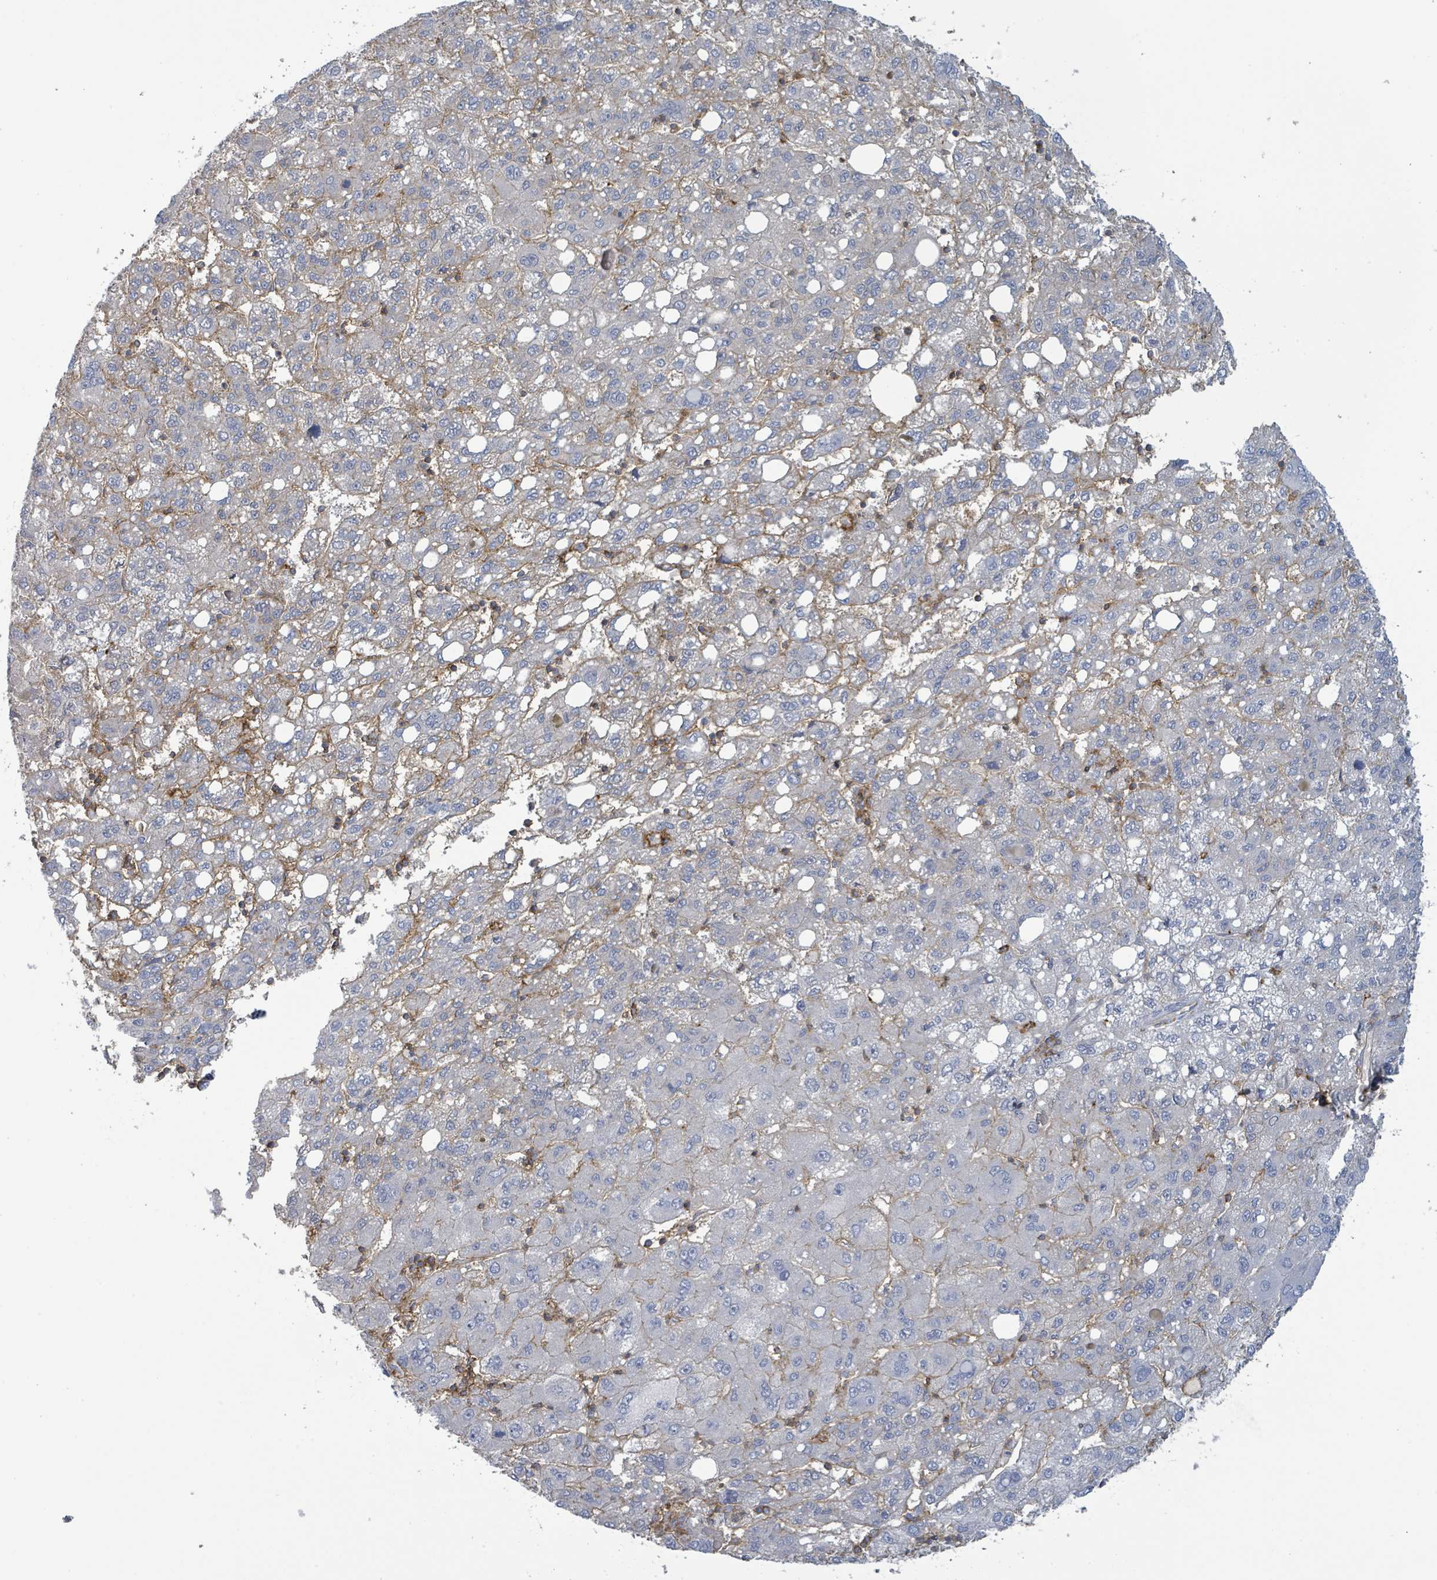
{"staining": {"intensity": "negative", "quantity": "none", "location": "none"}, "tissue": "liver cancer", "cell_type": "Tumor cells", "image_type": "cancer", "snomed": [{"axis": "morphology", "description": "Carcinoma, Hepatocellular, NOS"}, {"axis": "topography", "description": "Liver"}], "caption": "Tumor cells are negative for protein expression in human liver cancer. (DAB (3,3'-diaminobenzidine) immunohistochemistry visualized using brightfield microscopy, high magnification).", "gene": "TNFRSF14", "patient": {"sex": "female", "age": 82}}